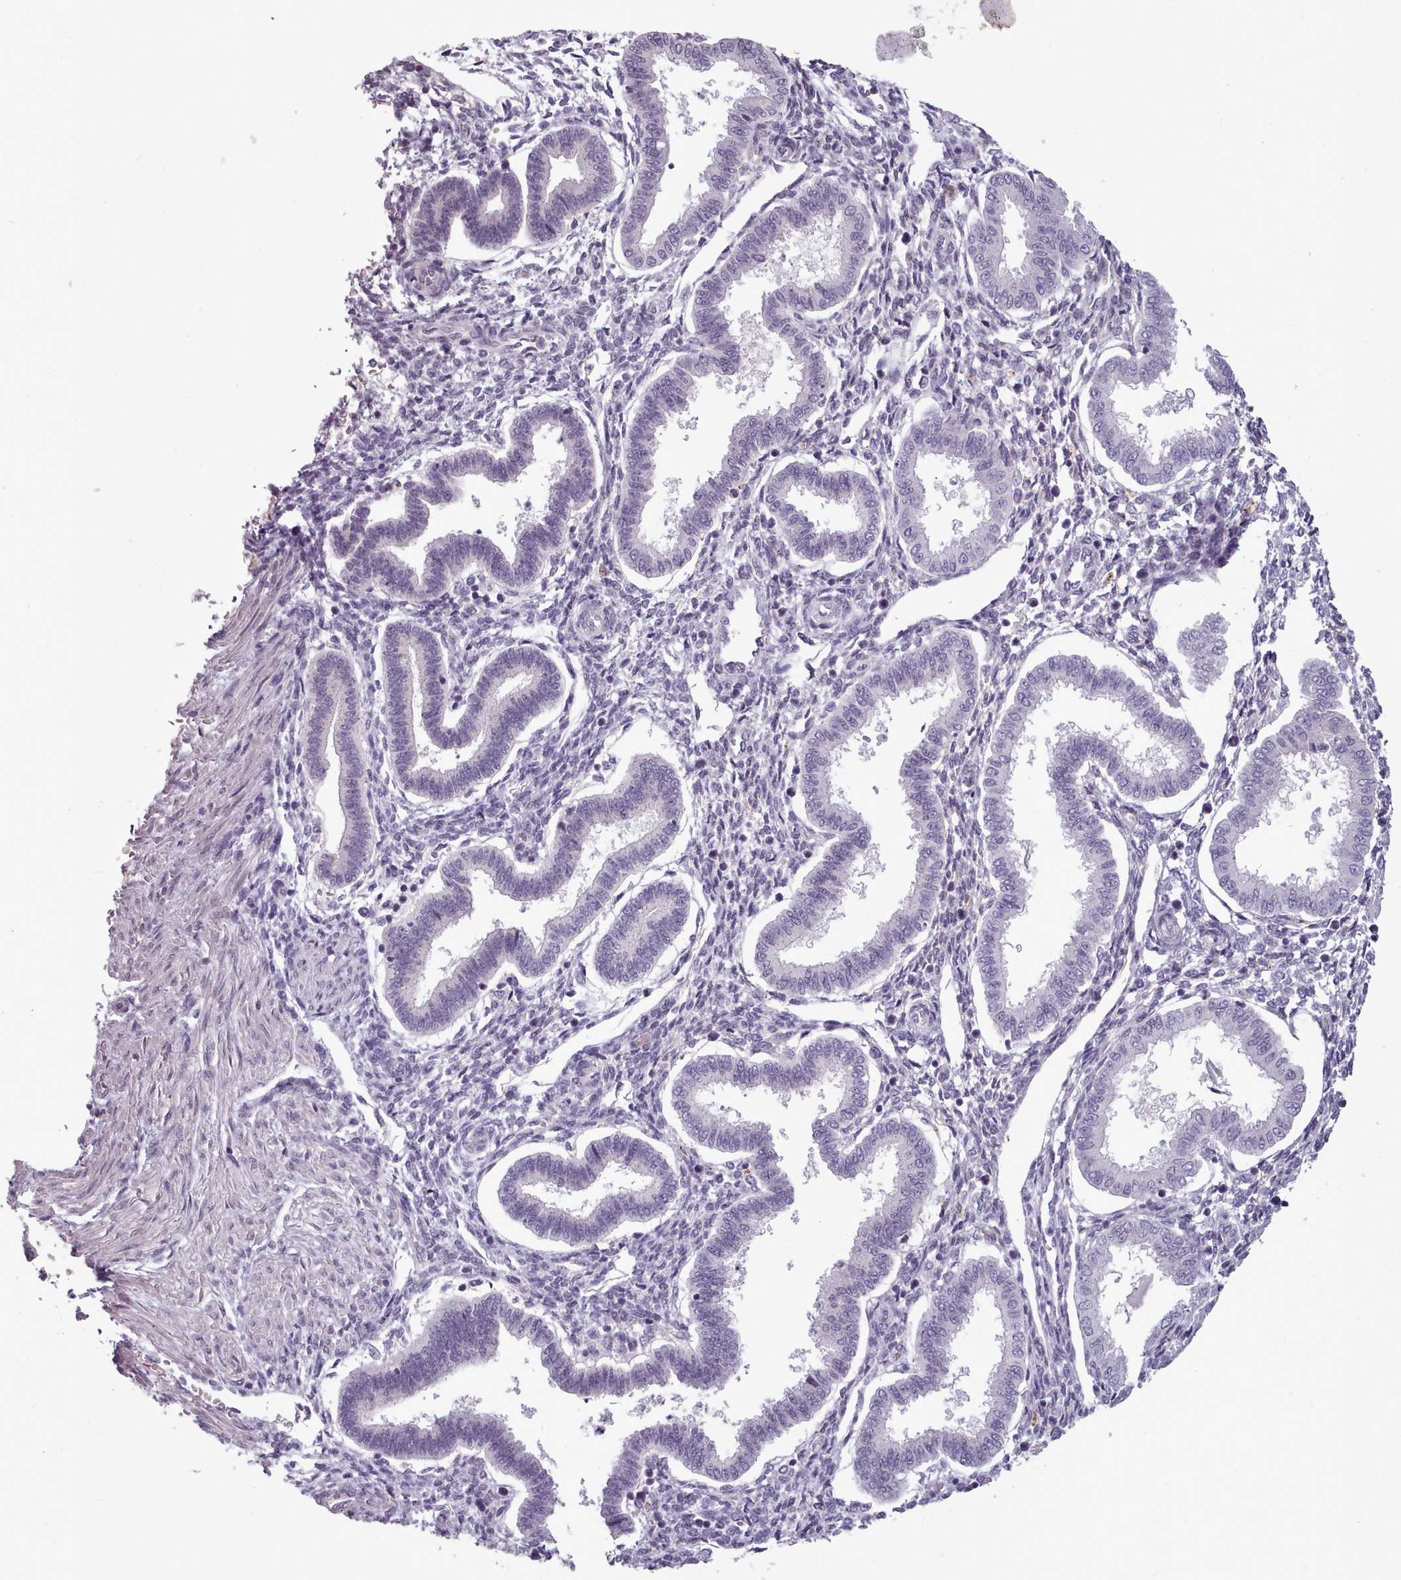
{"staining": {"intensity": "negative", "quantity": "none", "location": "none"}, "tissue": "endometrium", "cell_type": "Cells in endometrial stroma", "image_type": "normal", "snomed": [{"axis": "morphology", "description": "Normal tissue, NOS"}, {"axis": "topography", "description": "Endometrium"}], "caption": "Histopathology image shows no significant protein positivity in cells in endometrial stroma of unremarkable endometrium. (Brightfield microscopy of DAB (3,3'-diaminobenzidine) IHC at high magnification).", "gene": "PBX4", "patient": {"sex": "female", "age": 24}}